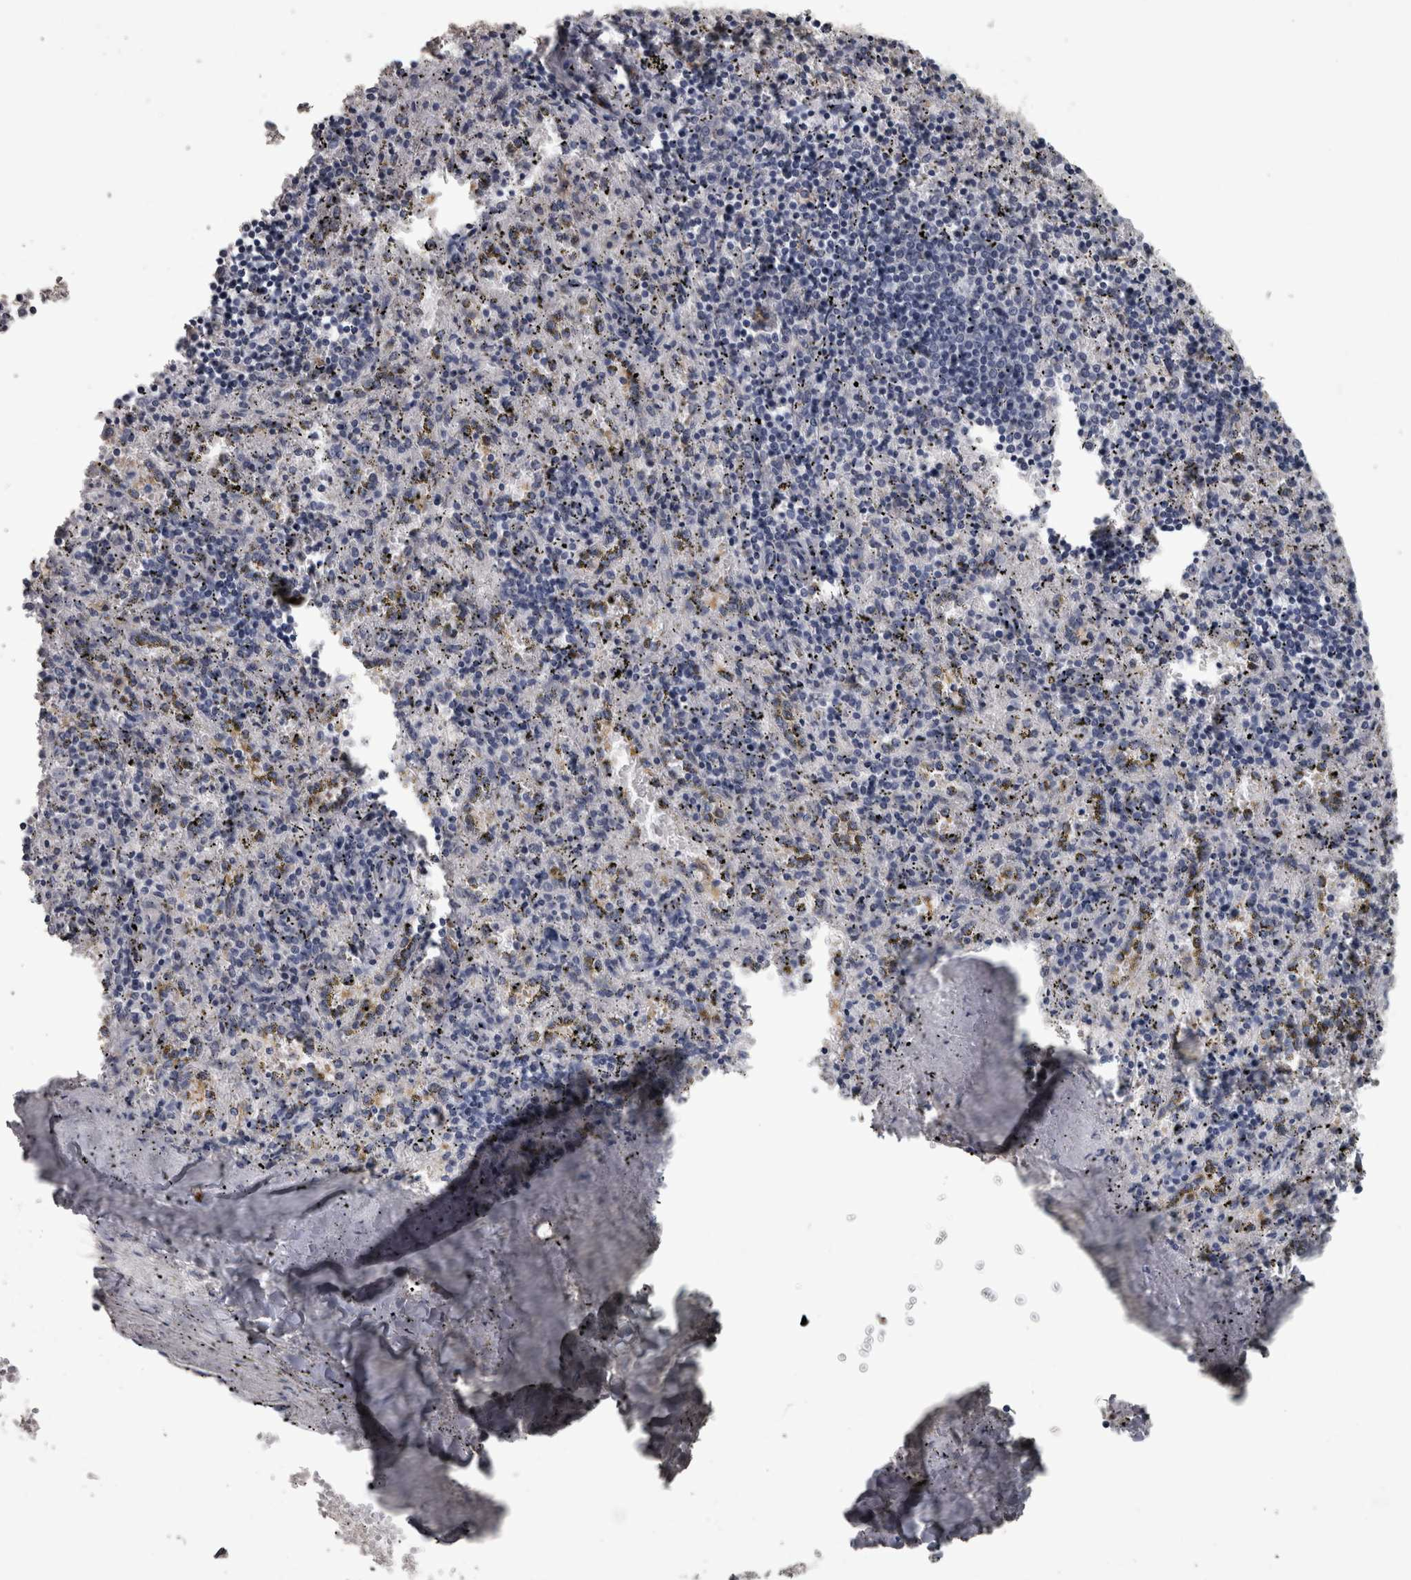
{"staining": {"intensity": "negative", "quantity": "none", "location": "none"}, "tissue": "spleen", "cell_type": "Cells in red pulp", "image_type": "normal", "snomed": [{"axis": "morphology", "description": "Normal tissue, NOS"}, {"axis": "topography", "description": "Spleen"}], "caption": "There is no significant positivity in cells in red pulp of spleen. The staining is performed using DAB brown chromogen with nuclei counter-stained in using hematoxylin.", "gene": "EFEMP2", "patient": {"sex": "male", "age": 11}}